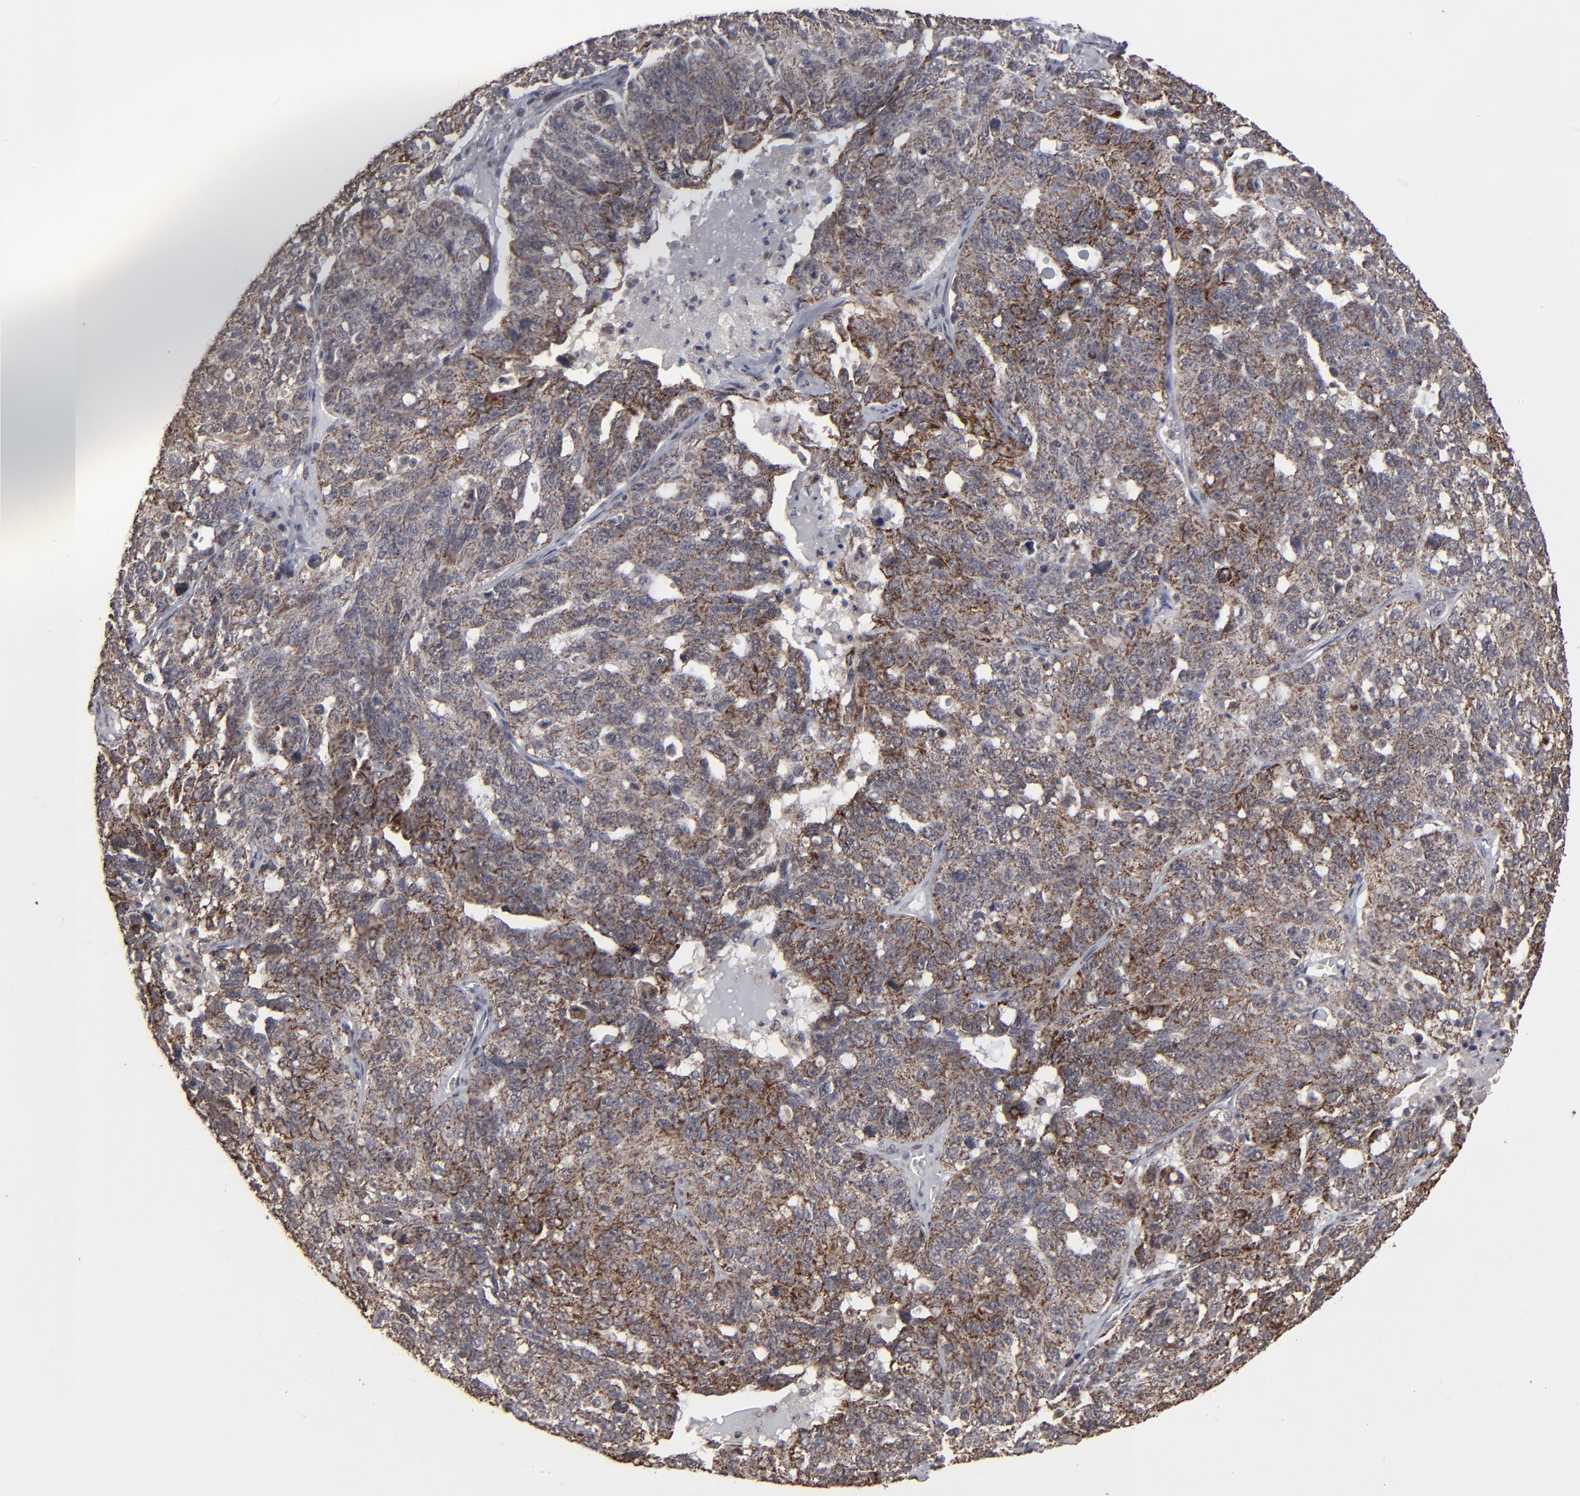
{"staining": {"intensity": "moderate", "quantity": ">75%", "location": "cytoplasmic/membranous"}, "tissue": "ovarian cancer", "cell_type": "Tumor cells", "image_type": "cancer", "snomed": [{"axis": "morphology", "description": "Cystadenocarcinoma, serous, NOS"}, {"axis": "topography", "description": "Ovary"}], "caption": "Ovarian cancer stained with a brown dye reveals moderate cytoplasmic/membranous positive expression in approximately >75% of tumor cells.", "gene": "BNIP3", "patient": {"sex": "female", "age": 71}}